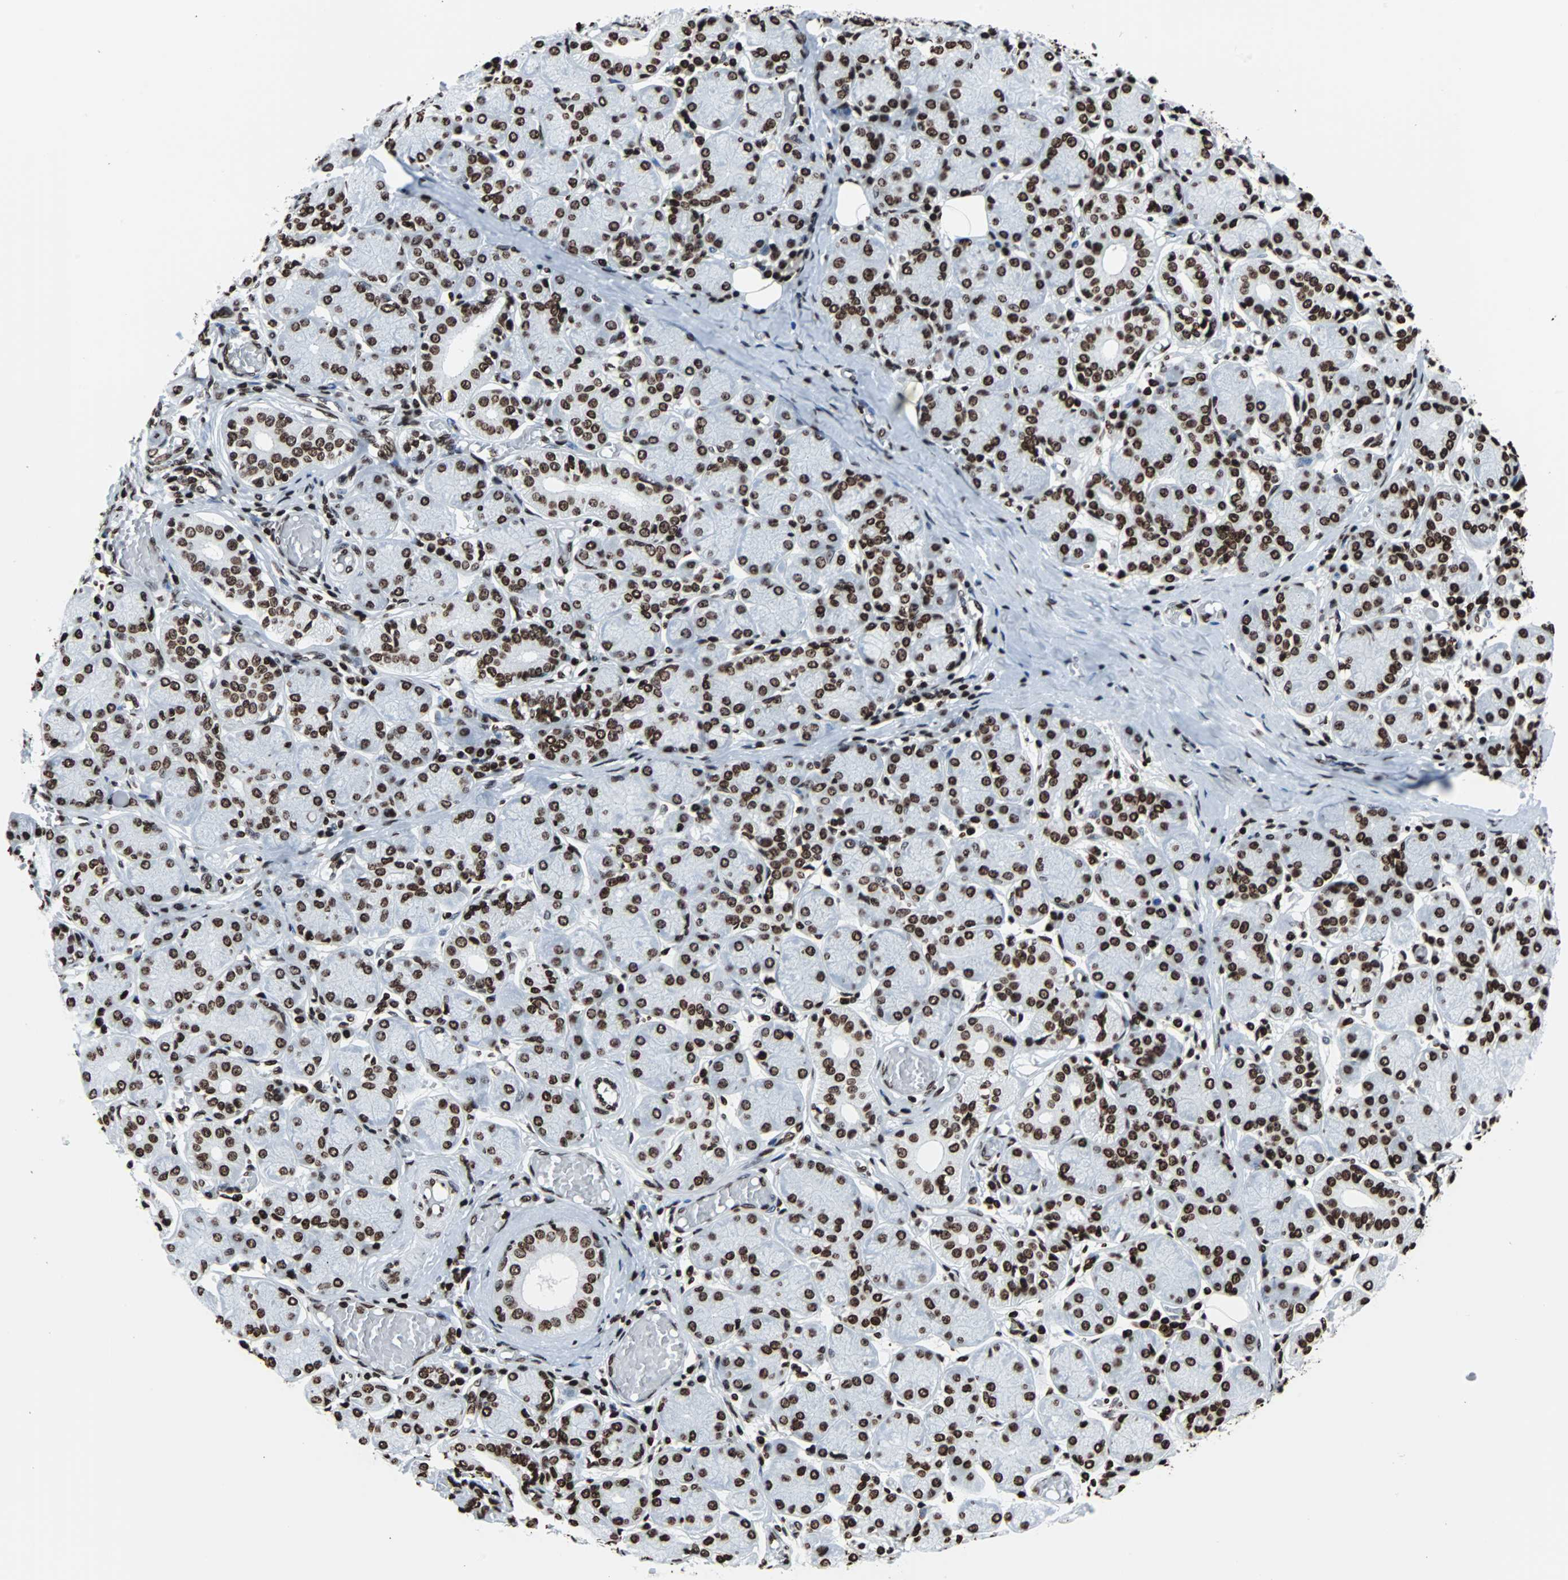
{"staining": {"intensity": "strong", "quantity": ">75%", "location": "nuclear"}, "tissue": "salivary gland", "cell_type": "Glandular cells", "image_type": "normal", "snomed": [{"axis": "morphology", "description": "Normal tissue, NOS"}, {"axis": "topography", "description": "Salivary gland"}], "caption": "Immunohistochemical staining of benign human salivary gland reveals >75% levels of strong nuclear protein expression in approximately >75% of glandular cells.", "gene": "H2BC18", "patient": {"sex": "female", "age": 24}}